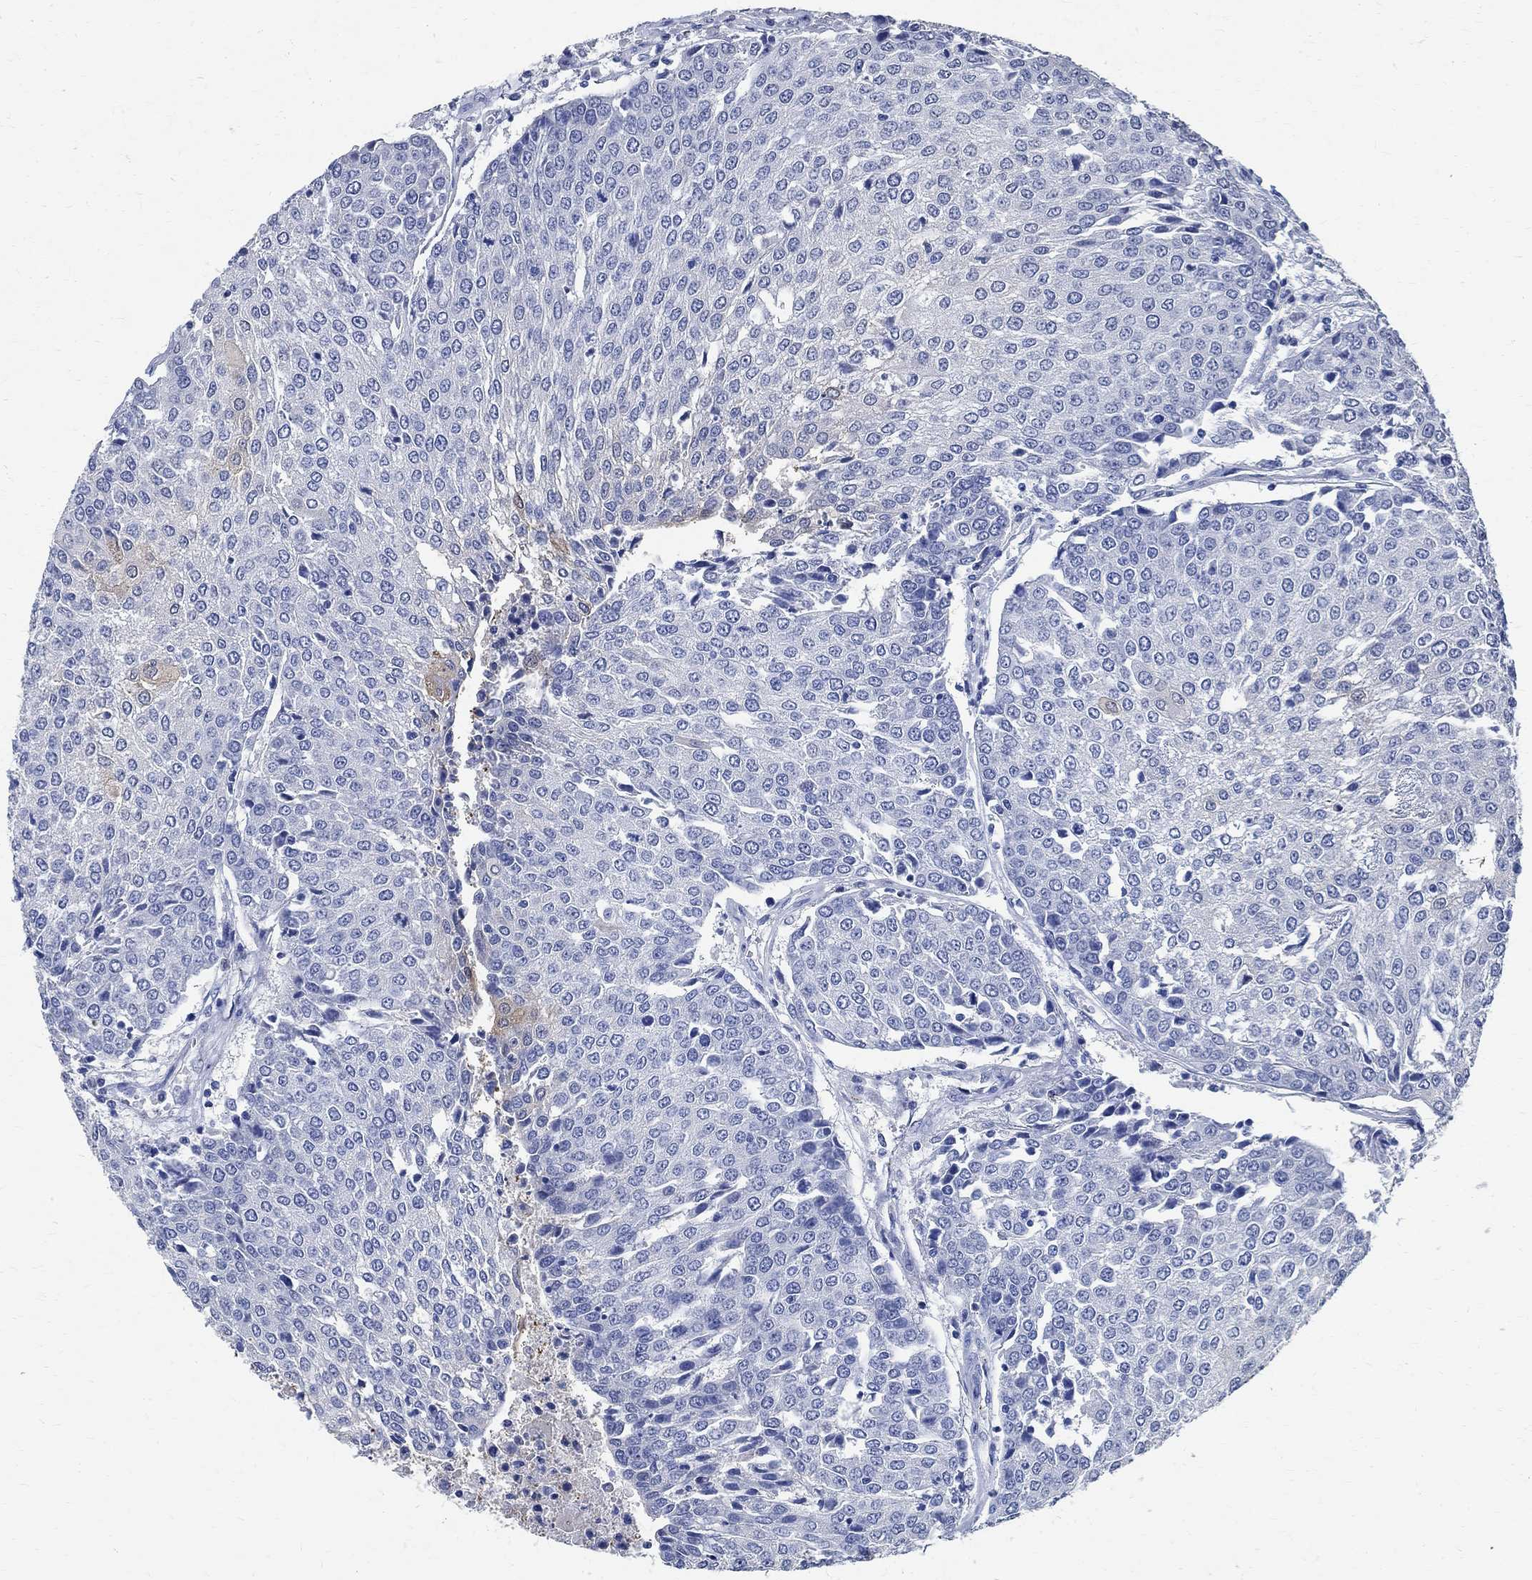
{"staining": {"intensity": "negative", "quantity": "none", "location": "none"}, "tissue": "urothelial cancer", "cell_type": "Tumor cells", "image_type": "cancer", "snomed": [{"axis": "morphology", "description": "Urothelial carcinoma, High grade"}, {"axis": "topography", "description": "Urinary bladder"}], "caption": "Immunohistochemistry histopathology image of human high-grade urothelial carcinoma stained for a protein (brown), which reveals no staining in tumor cells.", "gene": "TMEM221", "patient": {"sex": "female", "age": 85}}